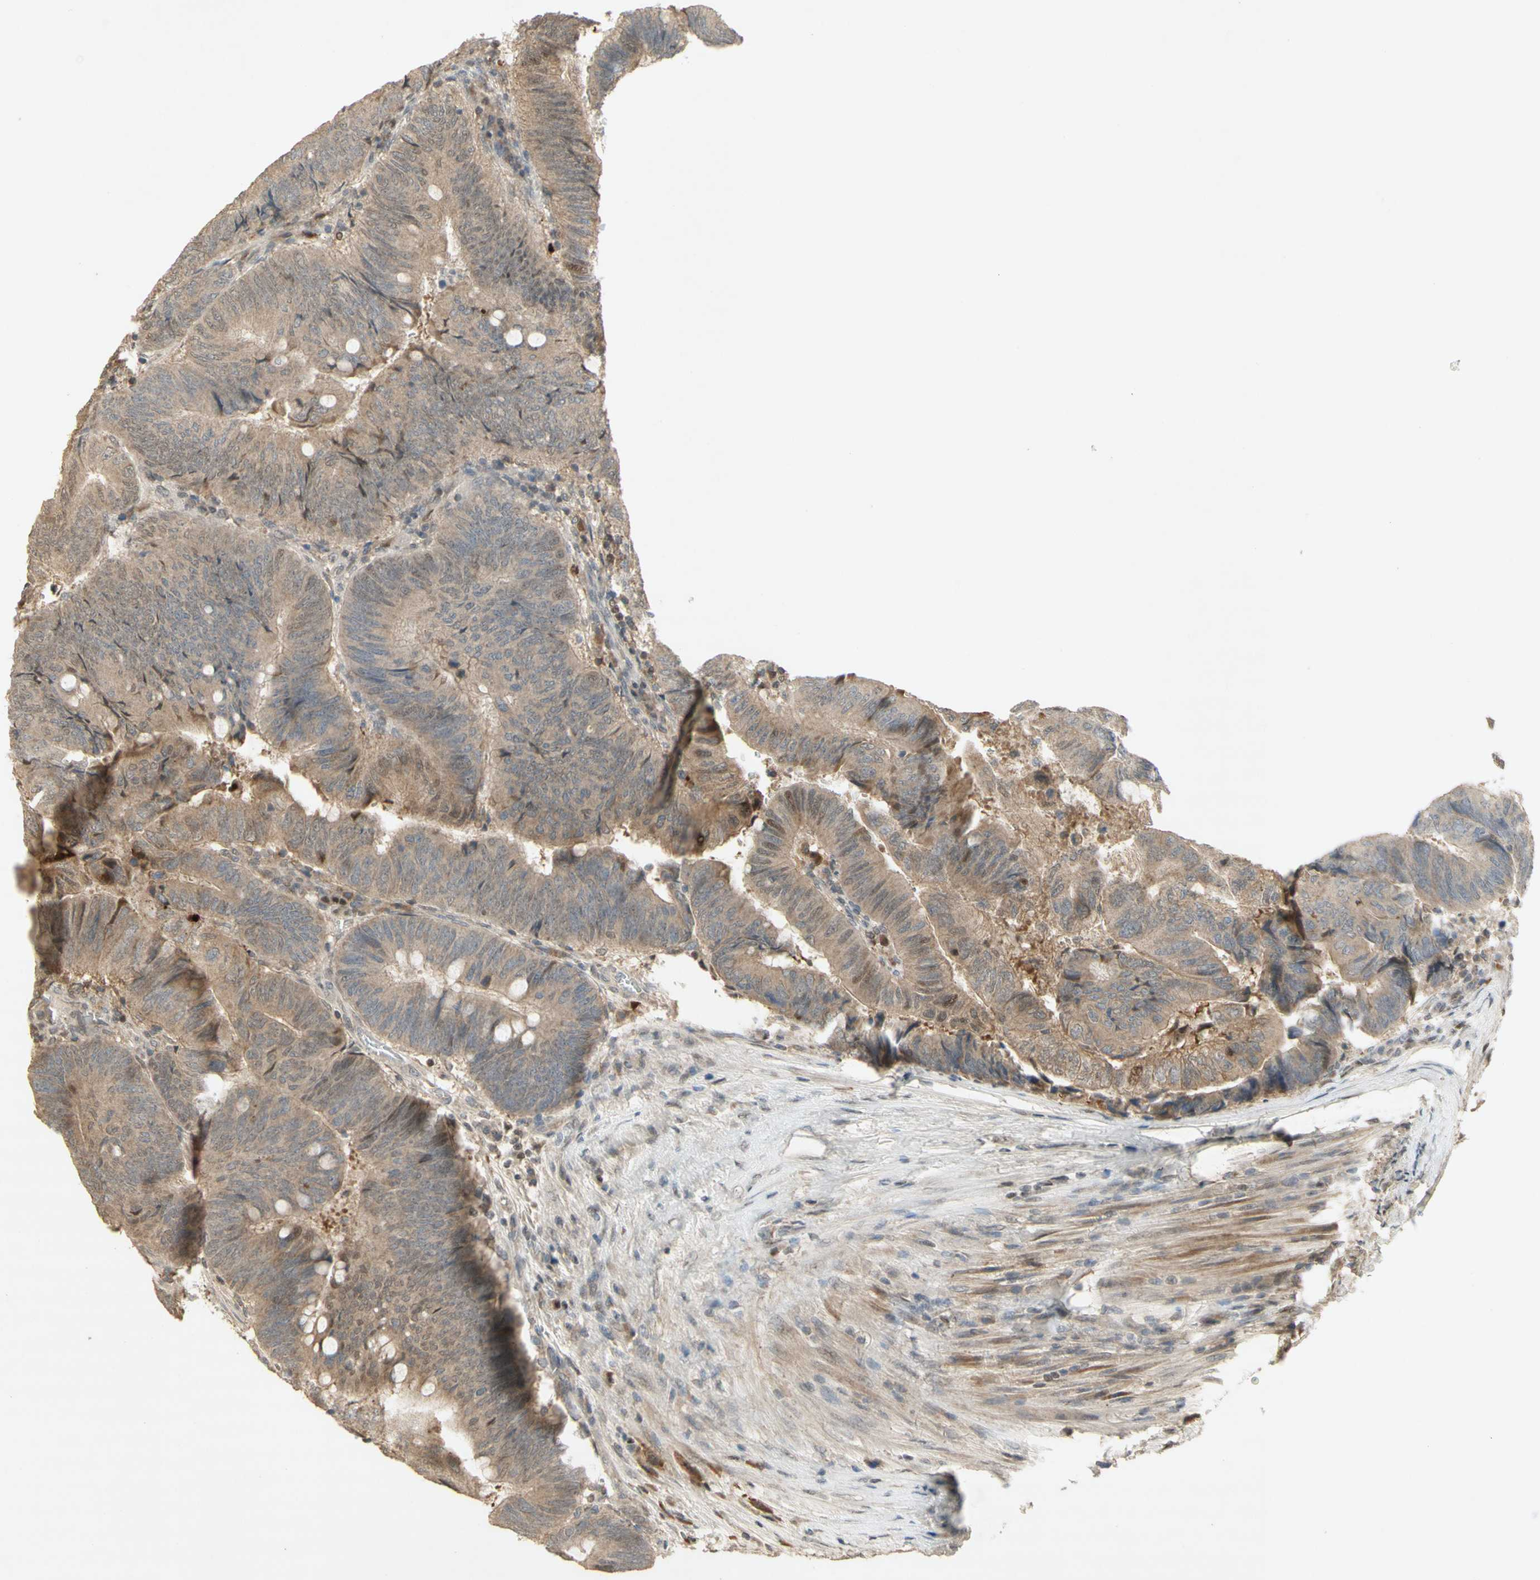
{"staining": {"intensity": "weak", "quantity": "25%-75%", "location": "cytoplasmic/membranous"}, "tissue": "colorectal cancer", "cell_type": "Tumor cells", "image_type": "cancer", "snomed": [{"axis": "morphology", "description": "Normal tissue, NOS"}, {"axis": "morphology", "description": "Adenocarcinoma, NOS"}, {"axis": "topography", "description": "Rectum"}, {"axis": "topography", "description": "Peripheral nerve tissue"}], "caption": "This image shows immunohistochemistry staining of colorectal adenocarcinoma, with low weak cytoplasmic/membranous expression in approximately 25%-75% of tumor cells.", "gene": "NRG4", "patient": {"sex": "male", "age": 92}}